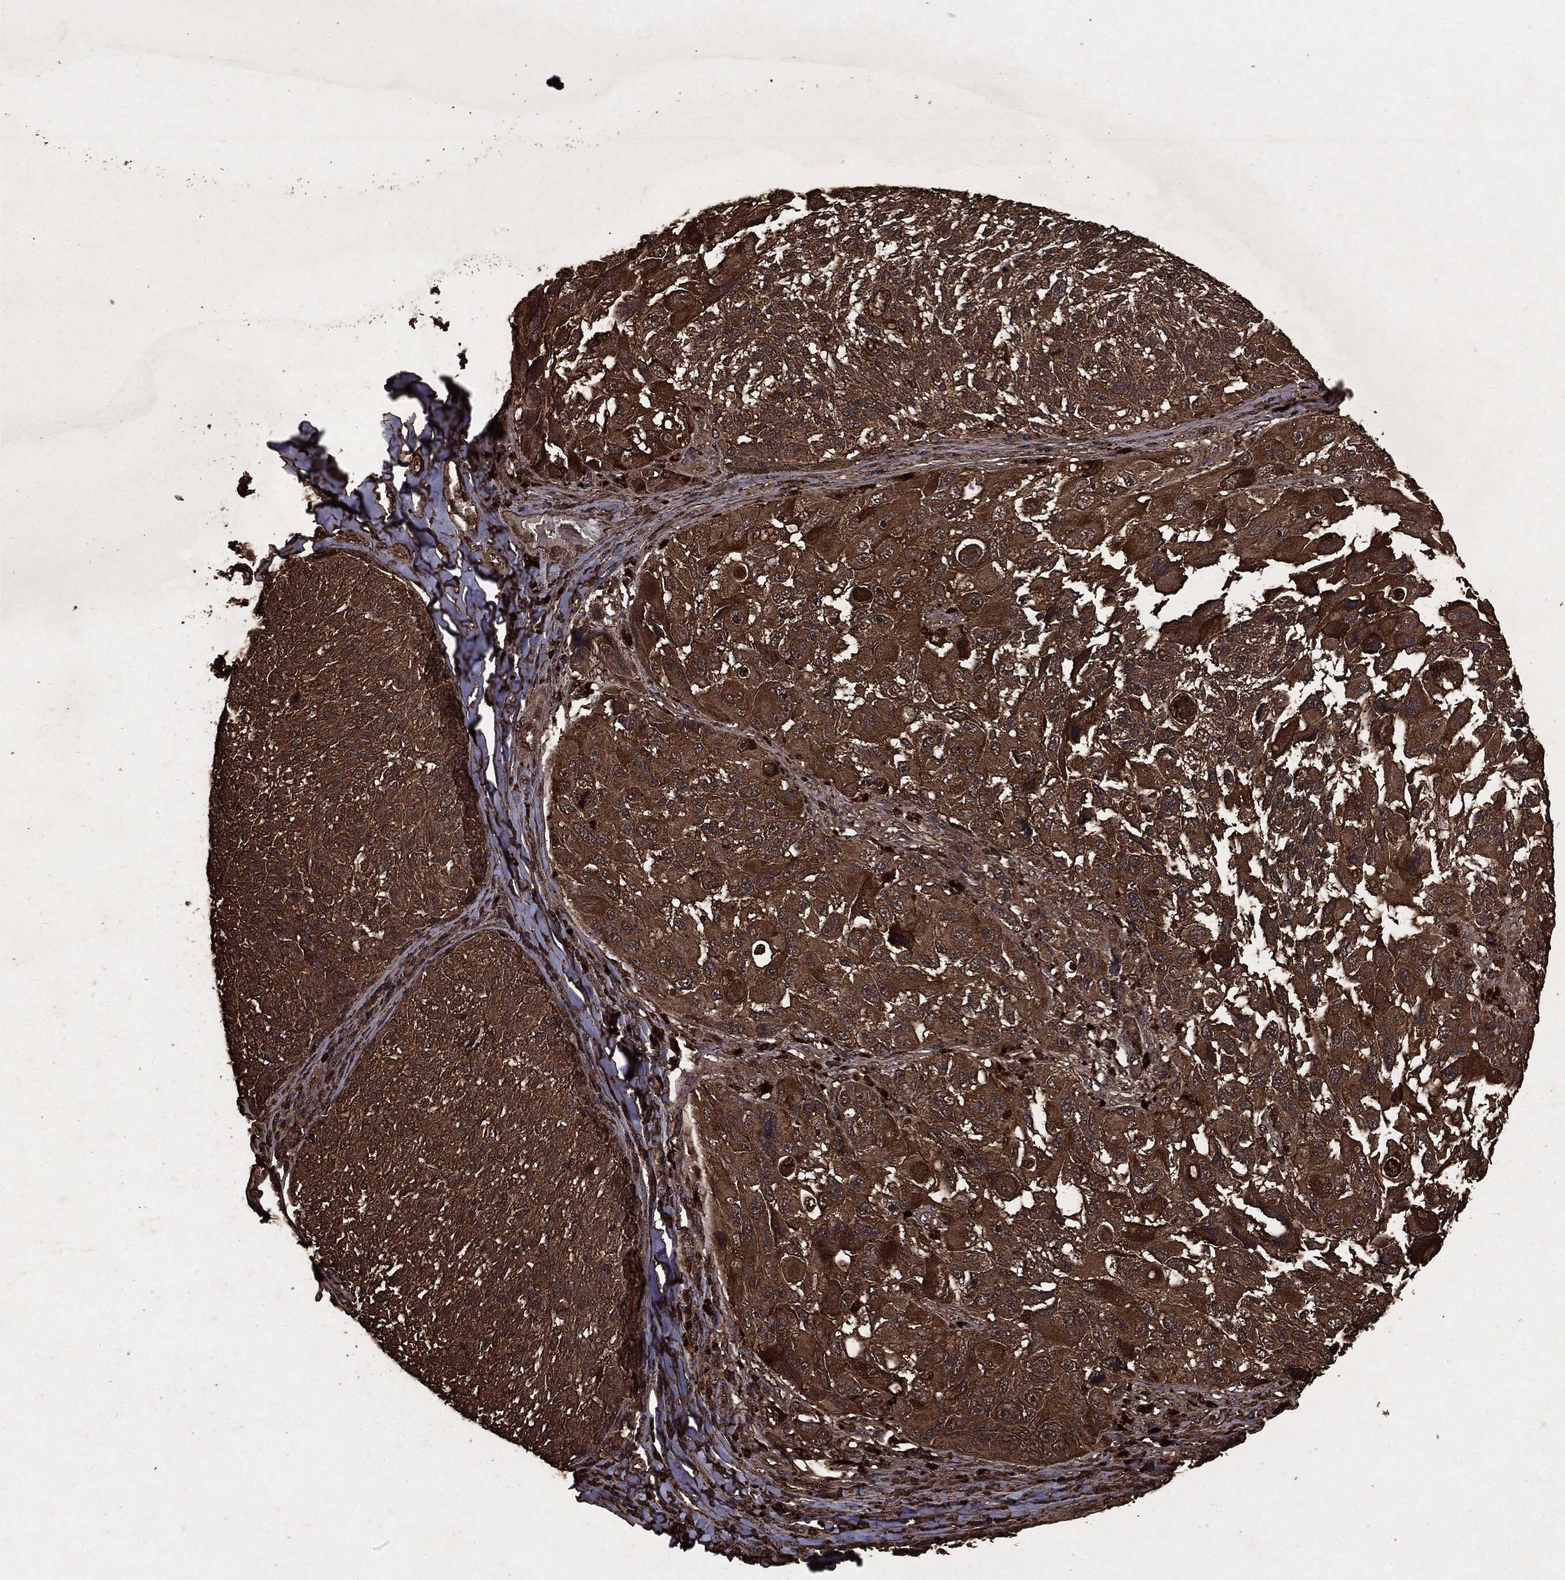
{"staining": {"intensity": "strong", "quantity": ">75%", "location": "cytoplasmic/membranous"}, "tissue": "melanoma", "cell_type": "Tumor cells", "image_type": "cancer", "snomed": [{"axis": "morphology", "description": "Malignant melanoma, NOS"}, {"axis": "topography", "description": "Skin"}], "caption": "A brown stain shows strong cytoplasmic/membranous positivity of a protein in human malignant melanoma tumor cells. Using DAB (3,3'-diaminobenzidine) (brown) and hematoxylin (blue) stains, captured at high magnification using brightfield microscopy.", "gene": "ARAF", "patient": {"sex": "female", "age": 73}}